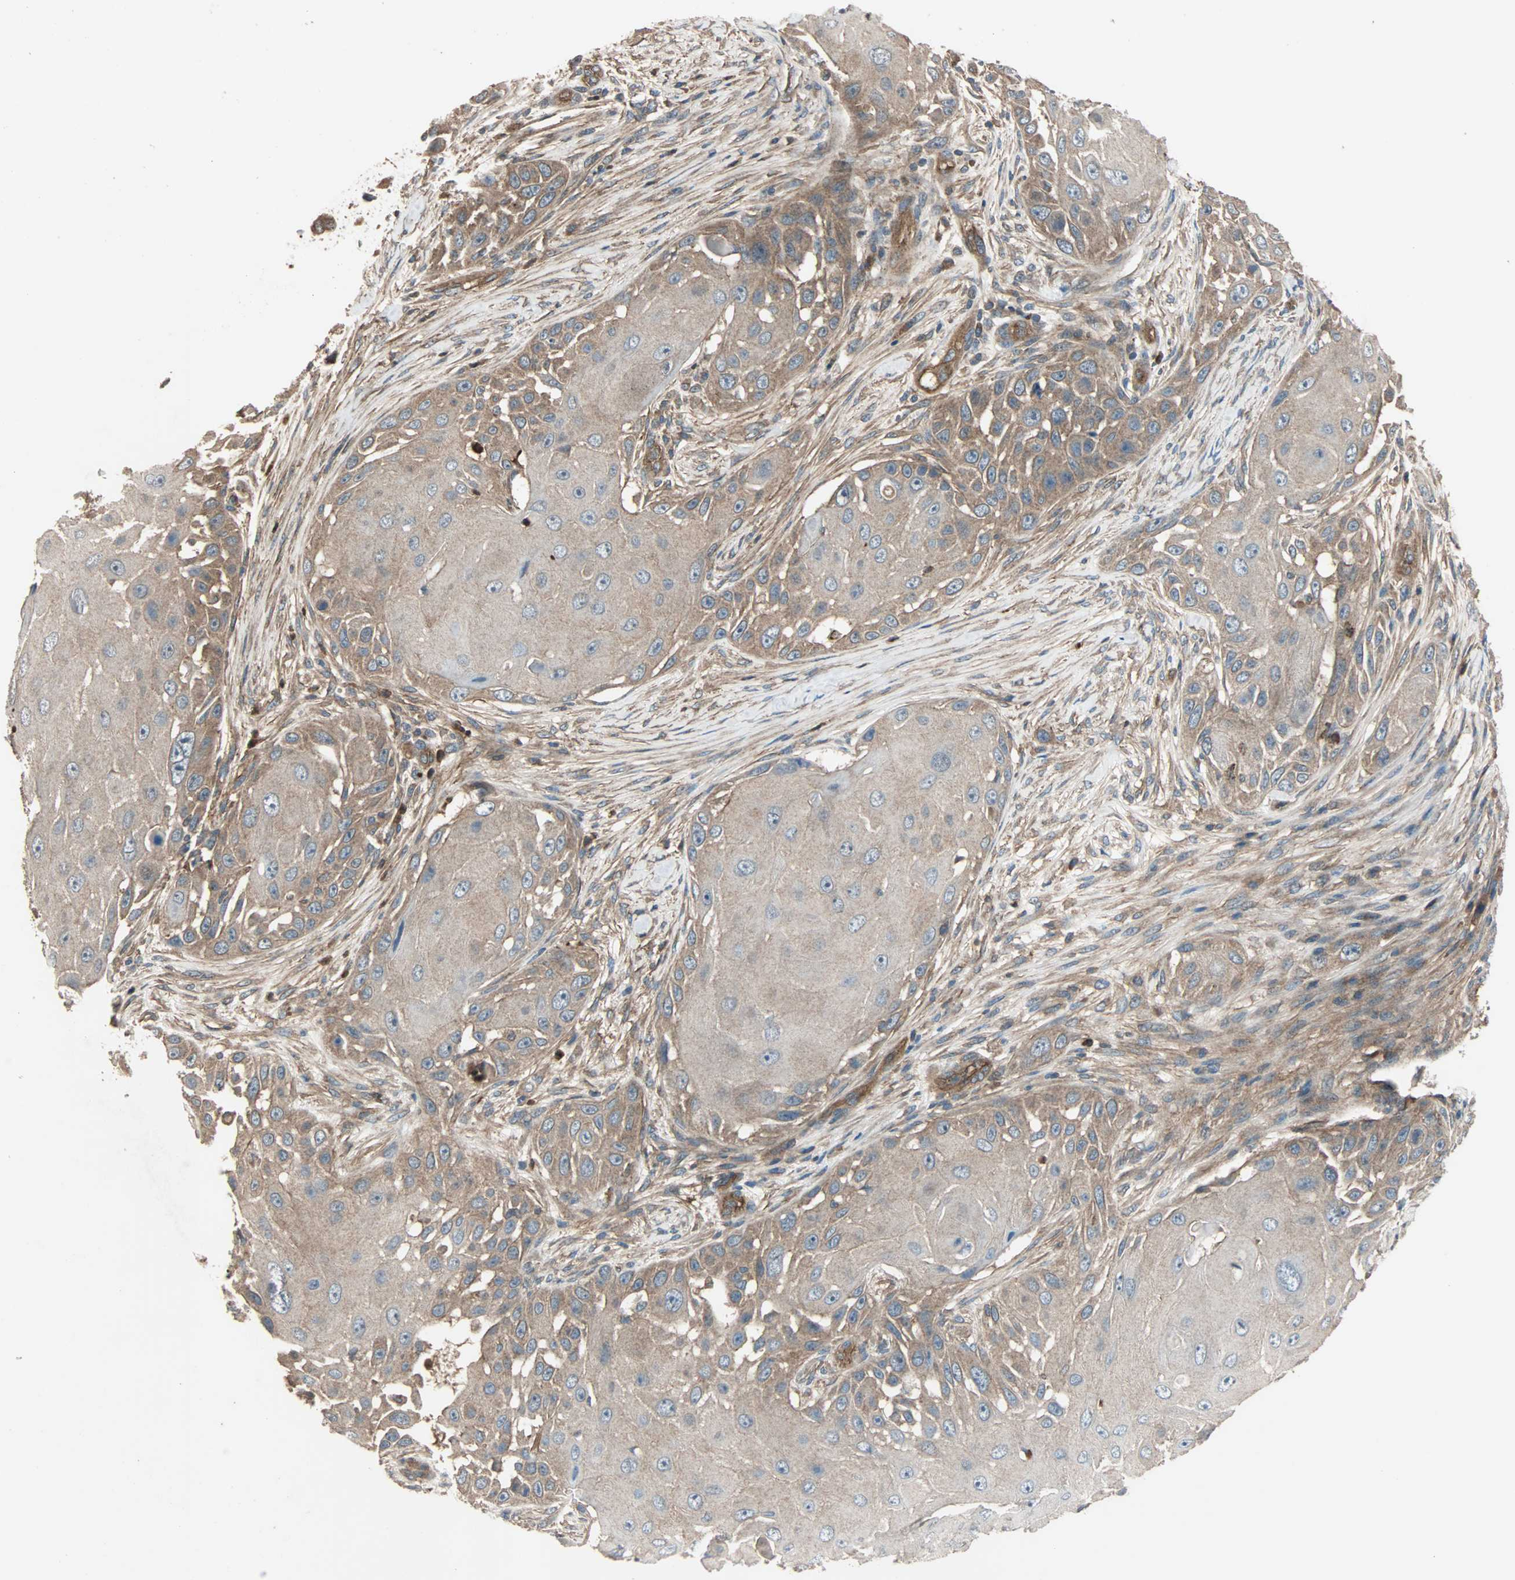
{"staining": {"intensity": "moderate", "quantity": ">75%", "location": "cytoplasmic/membranous"}, "tissue": "skin cancer", "cell_type": "Tumor cells", "image_type": "cancer", "snomed": [{"axis": "morphology", "description": "Squamous cell carcinoma, NOS"}, {"axis": "topography", "description": "Skin"}], "caption": "This is an image of immunohistochemistry (IHC) staining of skin squamous cell carcinoma, which shows moderate staining in the cytoplasmic/membranous of tumor cells.", "gene": "GCK", "patient": {"sex": "female", "age": 44}}